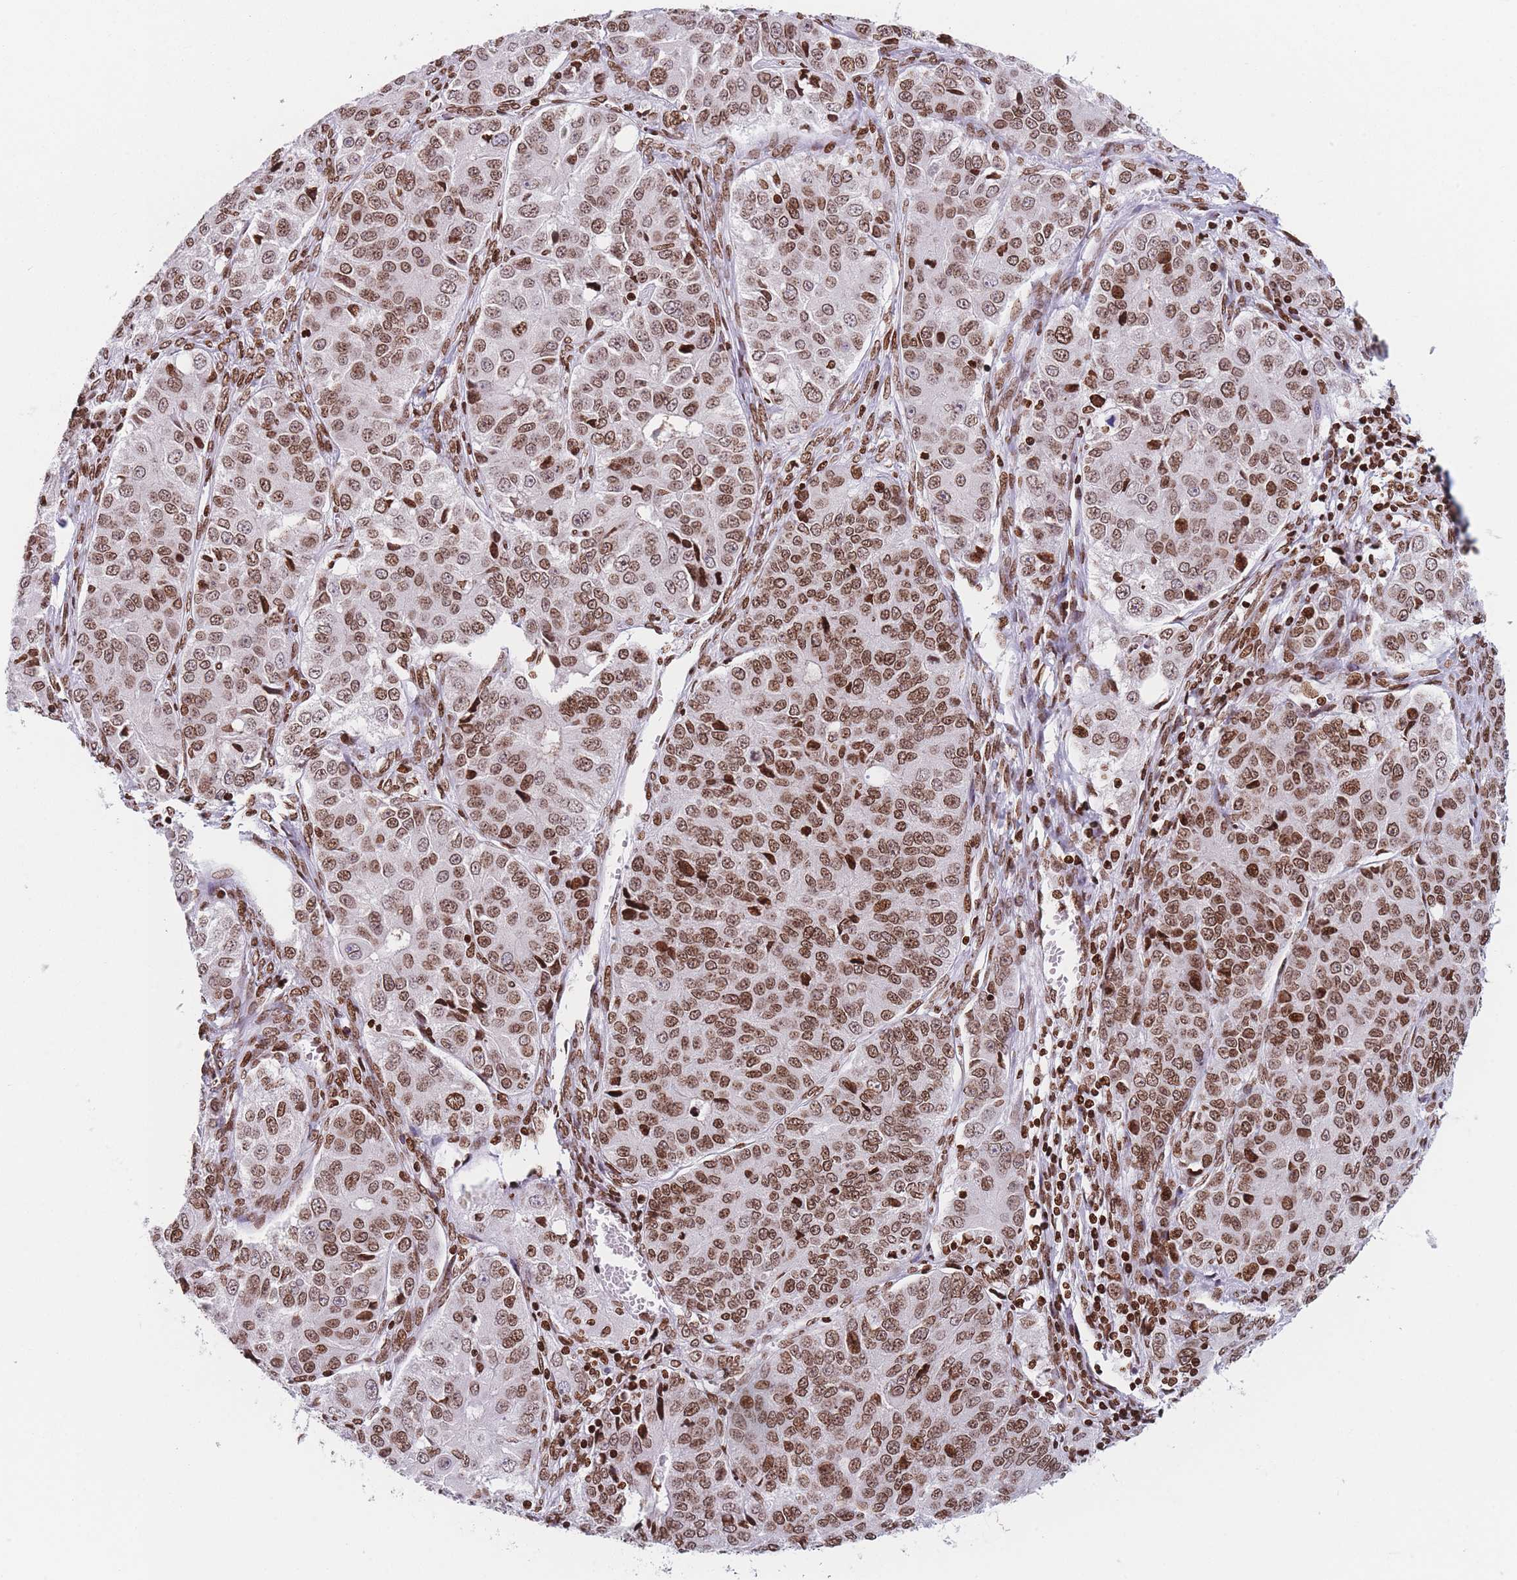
{"staining": {"intensity": "moderate", "quantity": ">75%", "location": "nuclear"}, "tissue": "ovarian cancer", "cell_type": "Tumor cells", "image_type": "cancer", "snomed": [{"axis": "morphology", "description": "Carcinoma, endometroid"}, {"axis": "topography", "description": "Ovary"}], "caption": "Ovarian cancer was stained to show a protein in brown. There is medium levels of moderate nuclear staining in approximately >75% of tumor cells.", "gene": "AK9", "patient": {"sex": "female", "age": 51}}